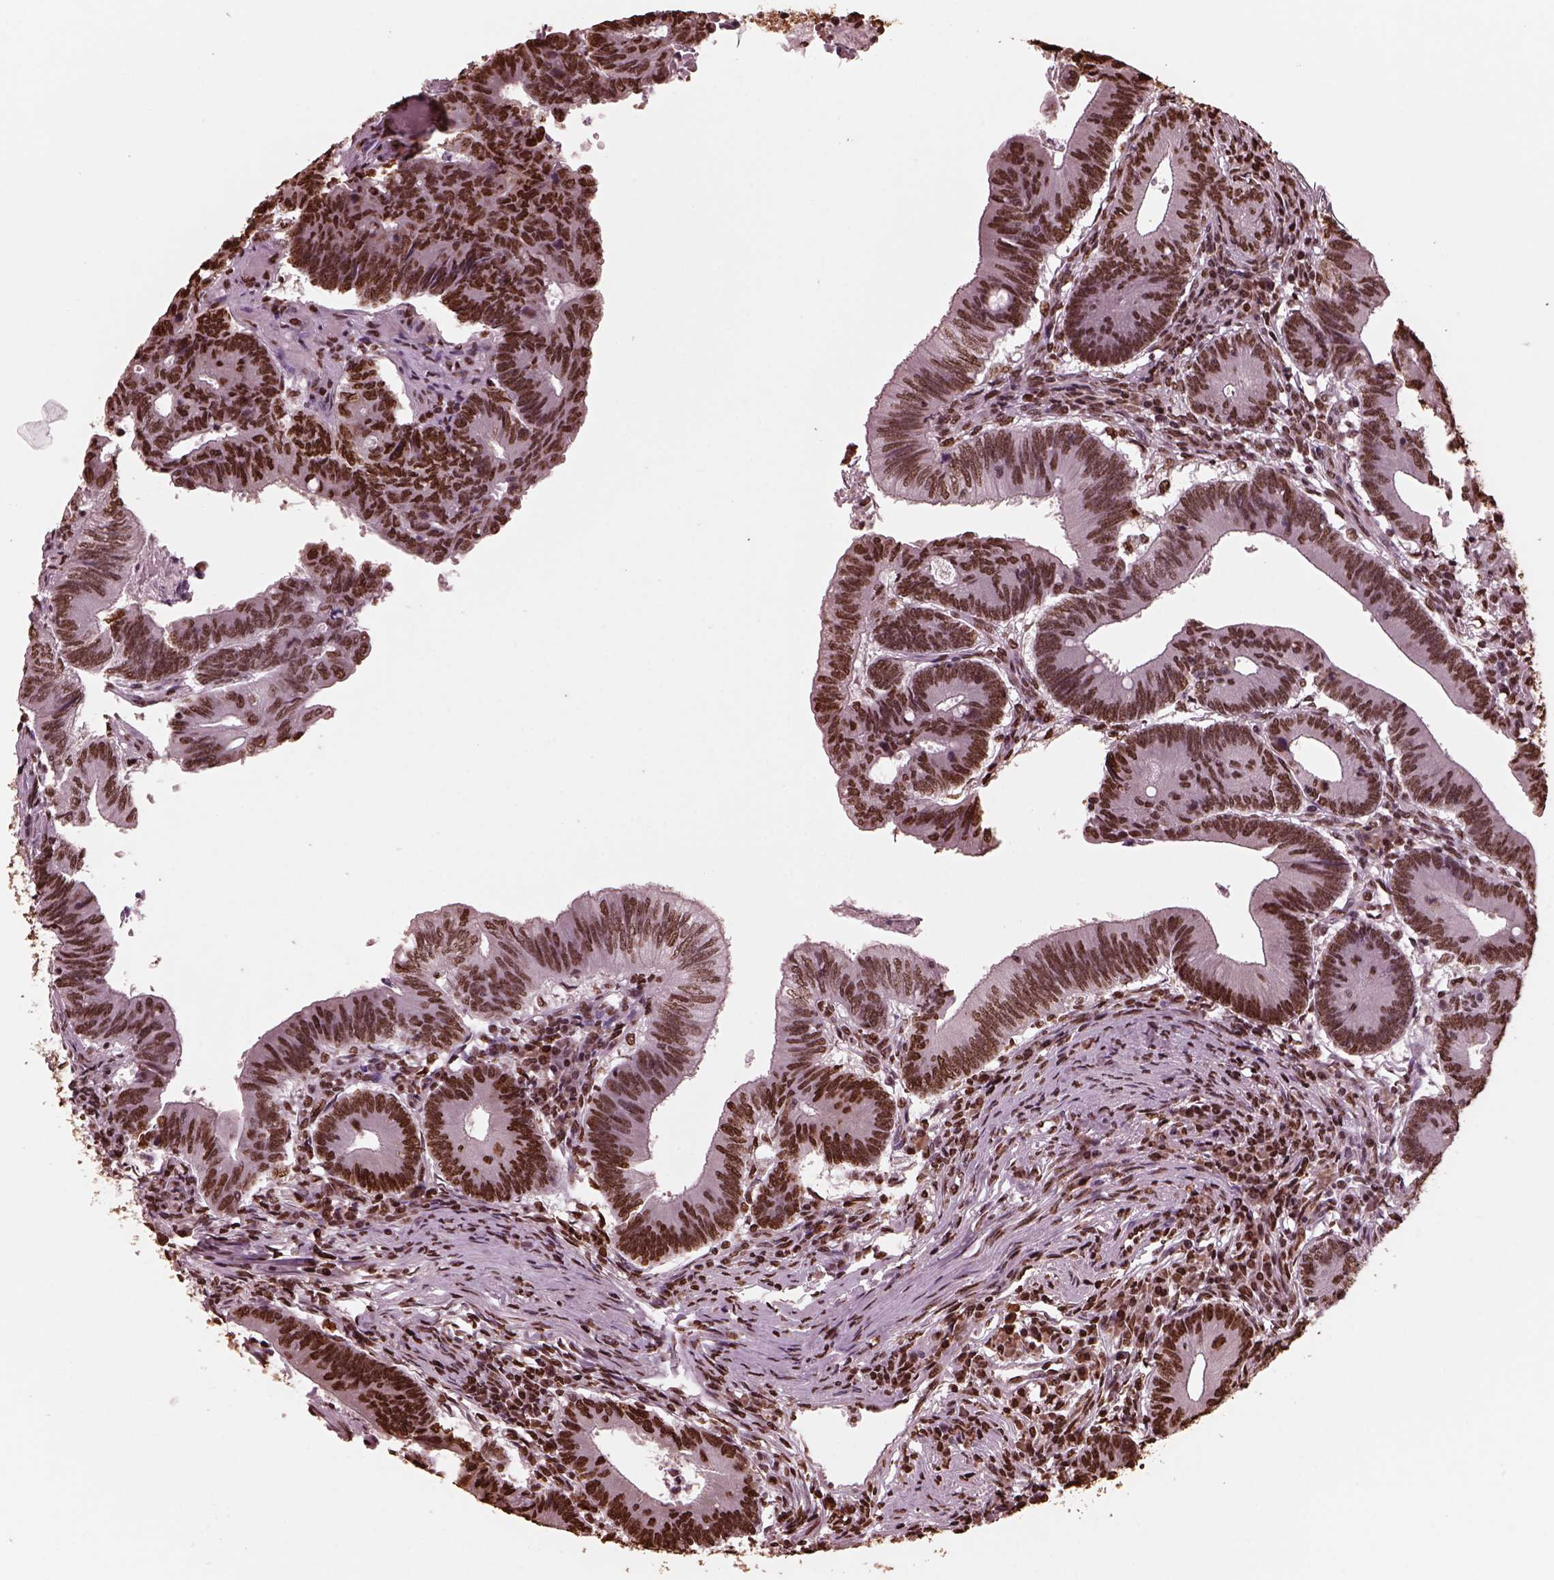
{"staining": {"intensity": "strong", "quantity": ">75%", "location": "nuclear"}, "tissue": "colorectal cancer", "cell_type": "Tumor cells", "image_type": "cancer", "snomed": [{"axis": "morphology", "description": "Adenocarcinoma, NOS"}, {"axis": "topography", "description": "Colon"}], "caption": "The photomicrograph shows immunohistochemical staining of colorectal cancer (adenocarcinoma). There is strong nuclear staining is identified in about >75% of tumor cells. (IHC, brightfield microscopy, high magnification).", "gene": "NSD1", "patient": {"sex": "female", "age": 70}}